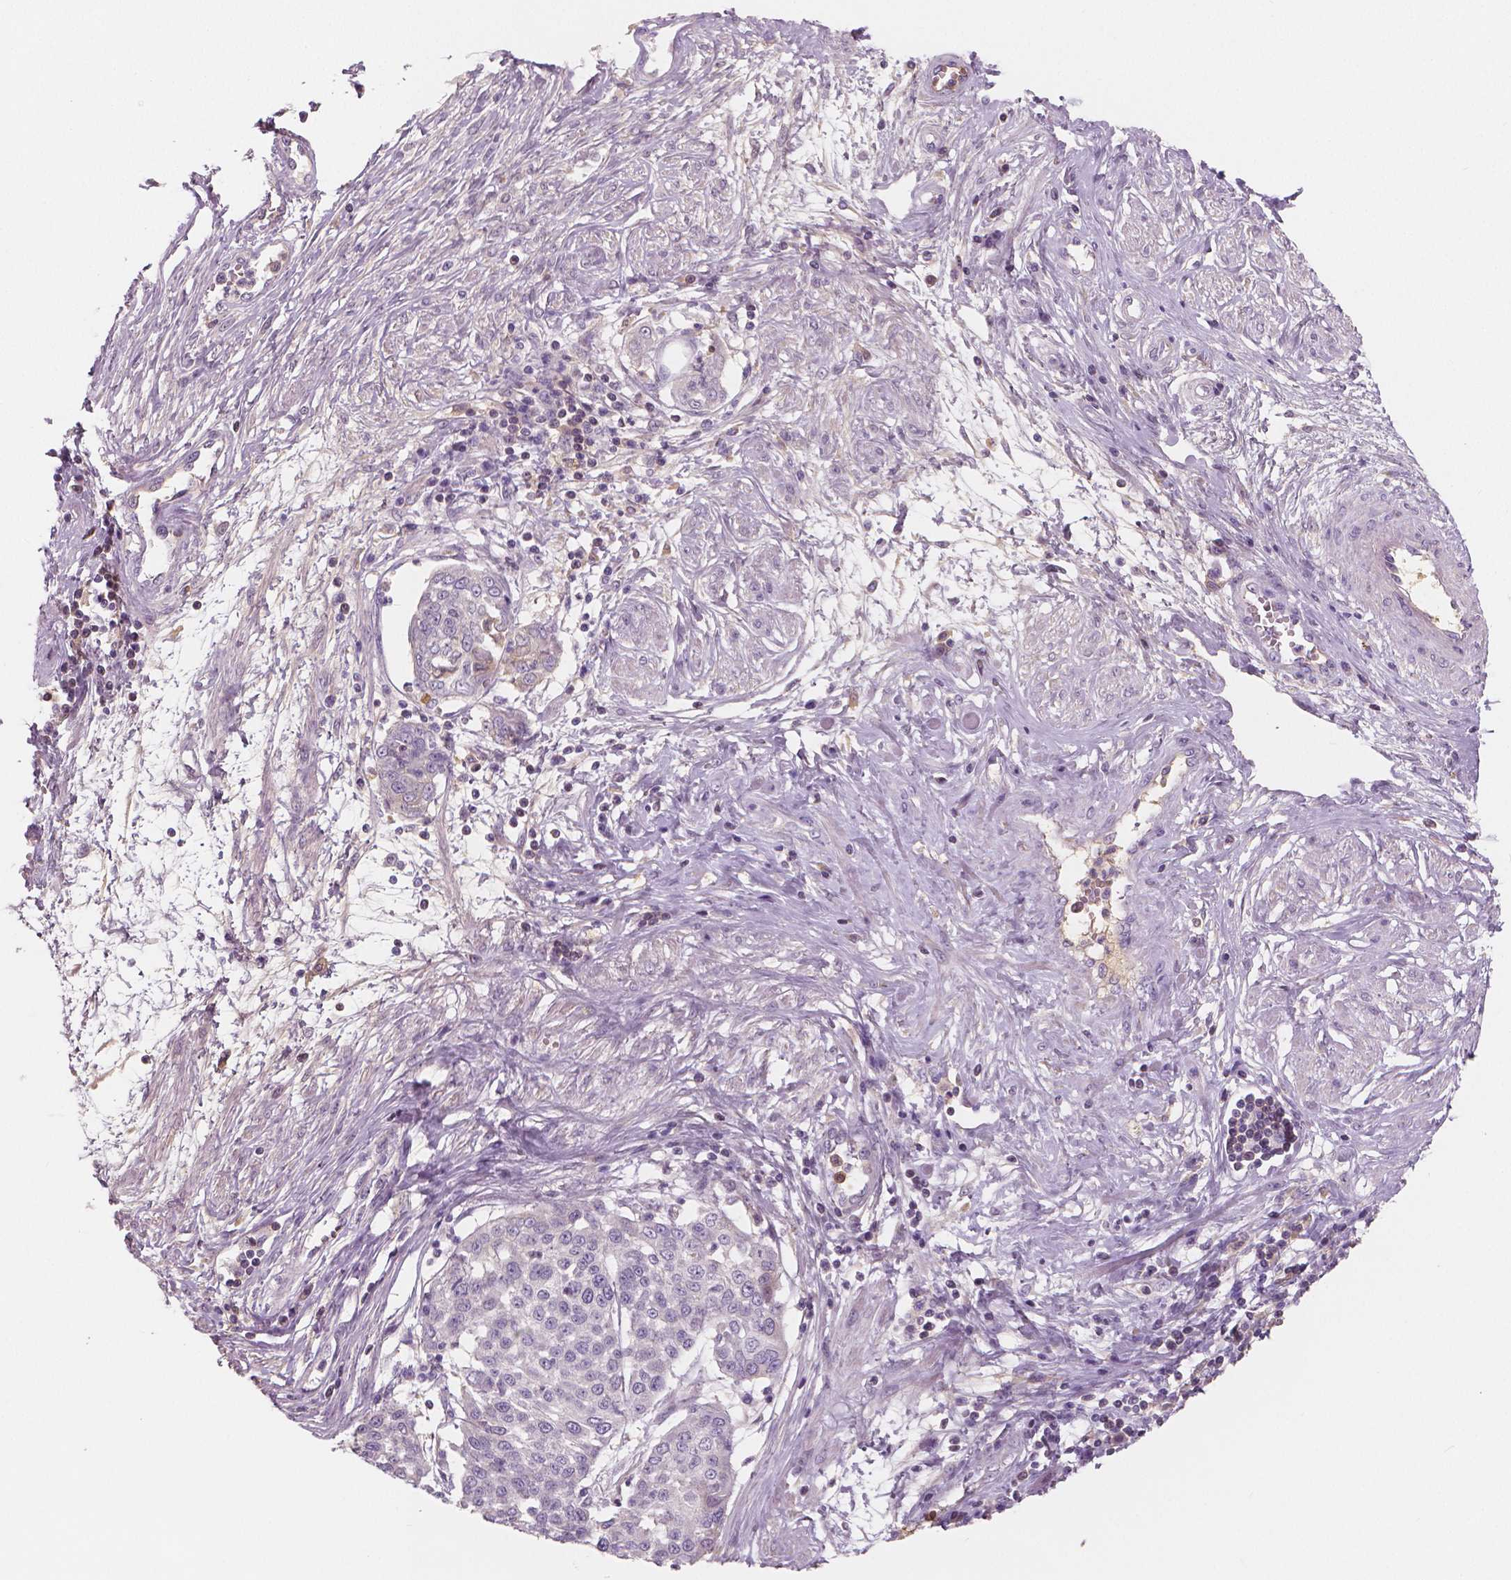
{"staining": {"intensity": "negative", "quantity": "none", "location": "none"}, "tissue": "cervical cancer", "cell_type": "Tumor cells", "image_type": "cancer", "snomed": [{"axis": "morphology", "description": "Squamous cell carcinoma, NOS"}, {"axis": "topography", "description": "Cervix"}], "caption": "Immunohistochemical staining of human squamous cell carcinoma (cervical) shows no significant positivity in tumor cells. The staining was performed using DAB (3,3'-diaminobenzidine) to visualize the protein expression in brown, while the nuclei were stained in blue with hematoxylin (Magnification: 20x).", "gene": "APOA4", "patient": {"sex": "female", "age": 34}}